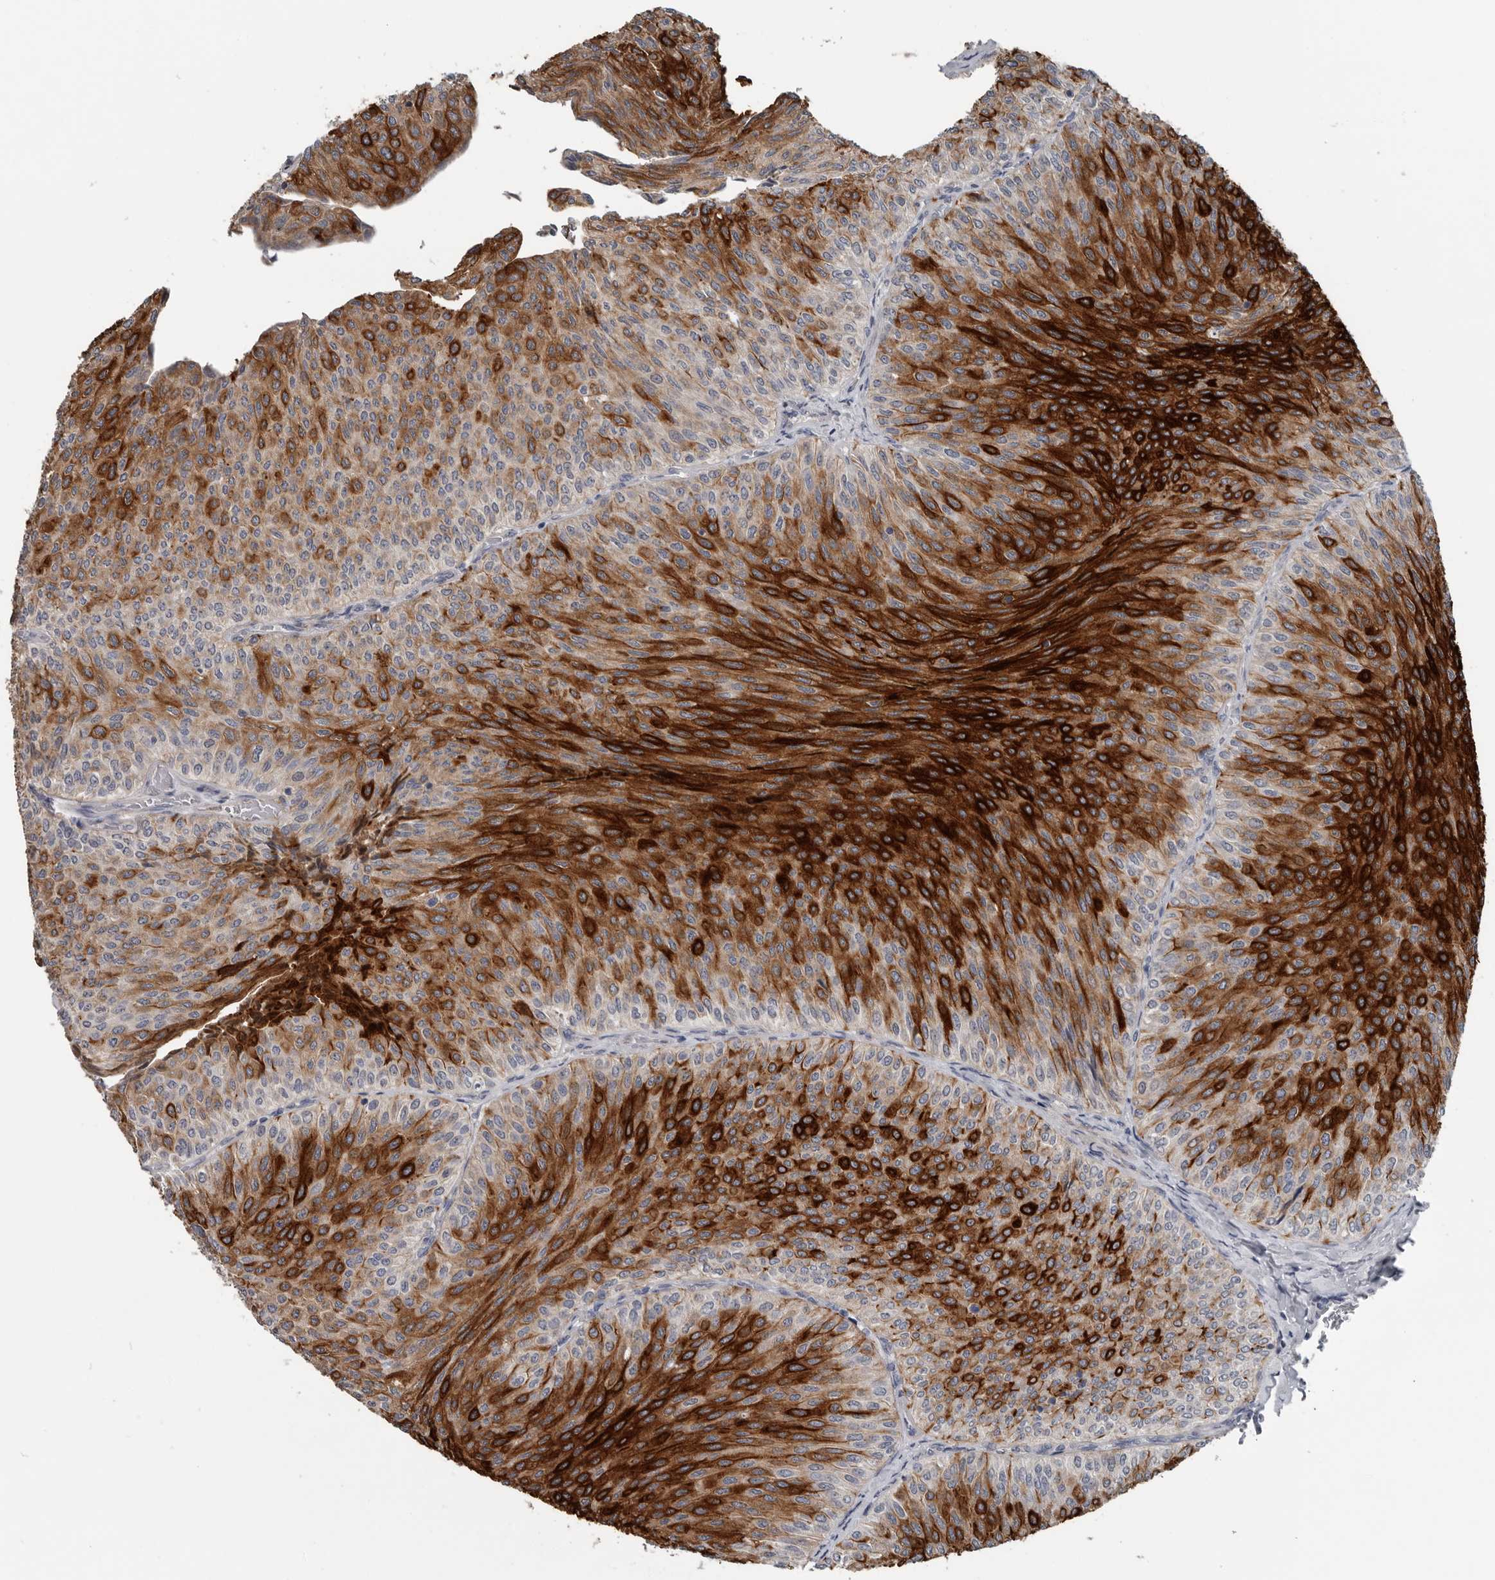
{"staining": {"intensity": "strong", "quantity": ">75%", "location": "cytoplasmic/membranous"}, "tissue": "urothelial cancer", "cell_type": "Tumor cells", "image_type": "cancer", "snomed": [{"axis": "morphology", "description": "Urothelial carcinoma, Low grade"}, {"axis": "topography", "description": "Urinary bladder"}], "caption": "A photomicrograph of urothelial carcinoma (low-grade) stained for a protein exhibits strong cytoplasmic/membranous brown staining in tumor cells.", "gene": "C1orf216", "patient": {"sex": "male", "age": 78}}